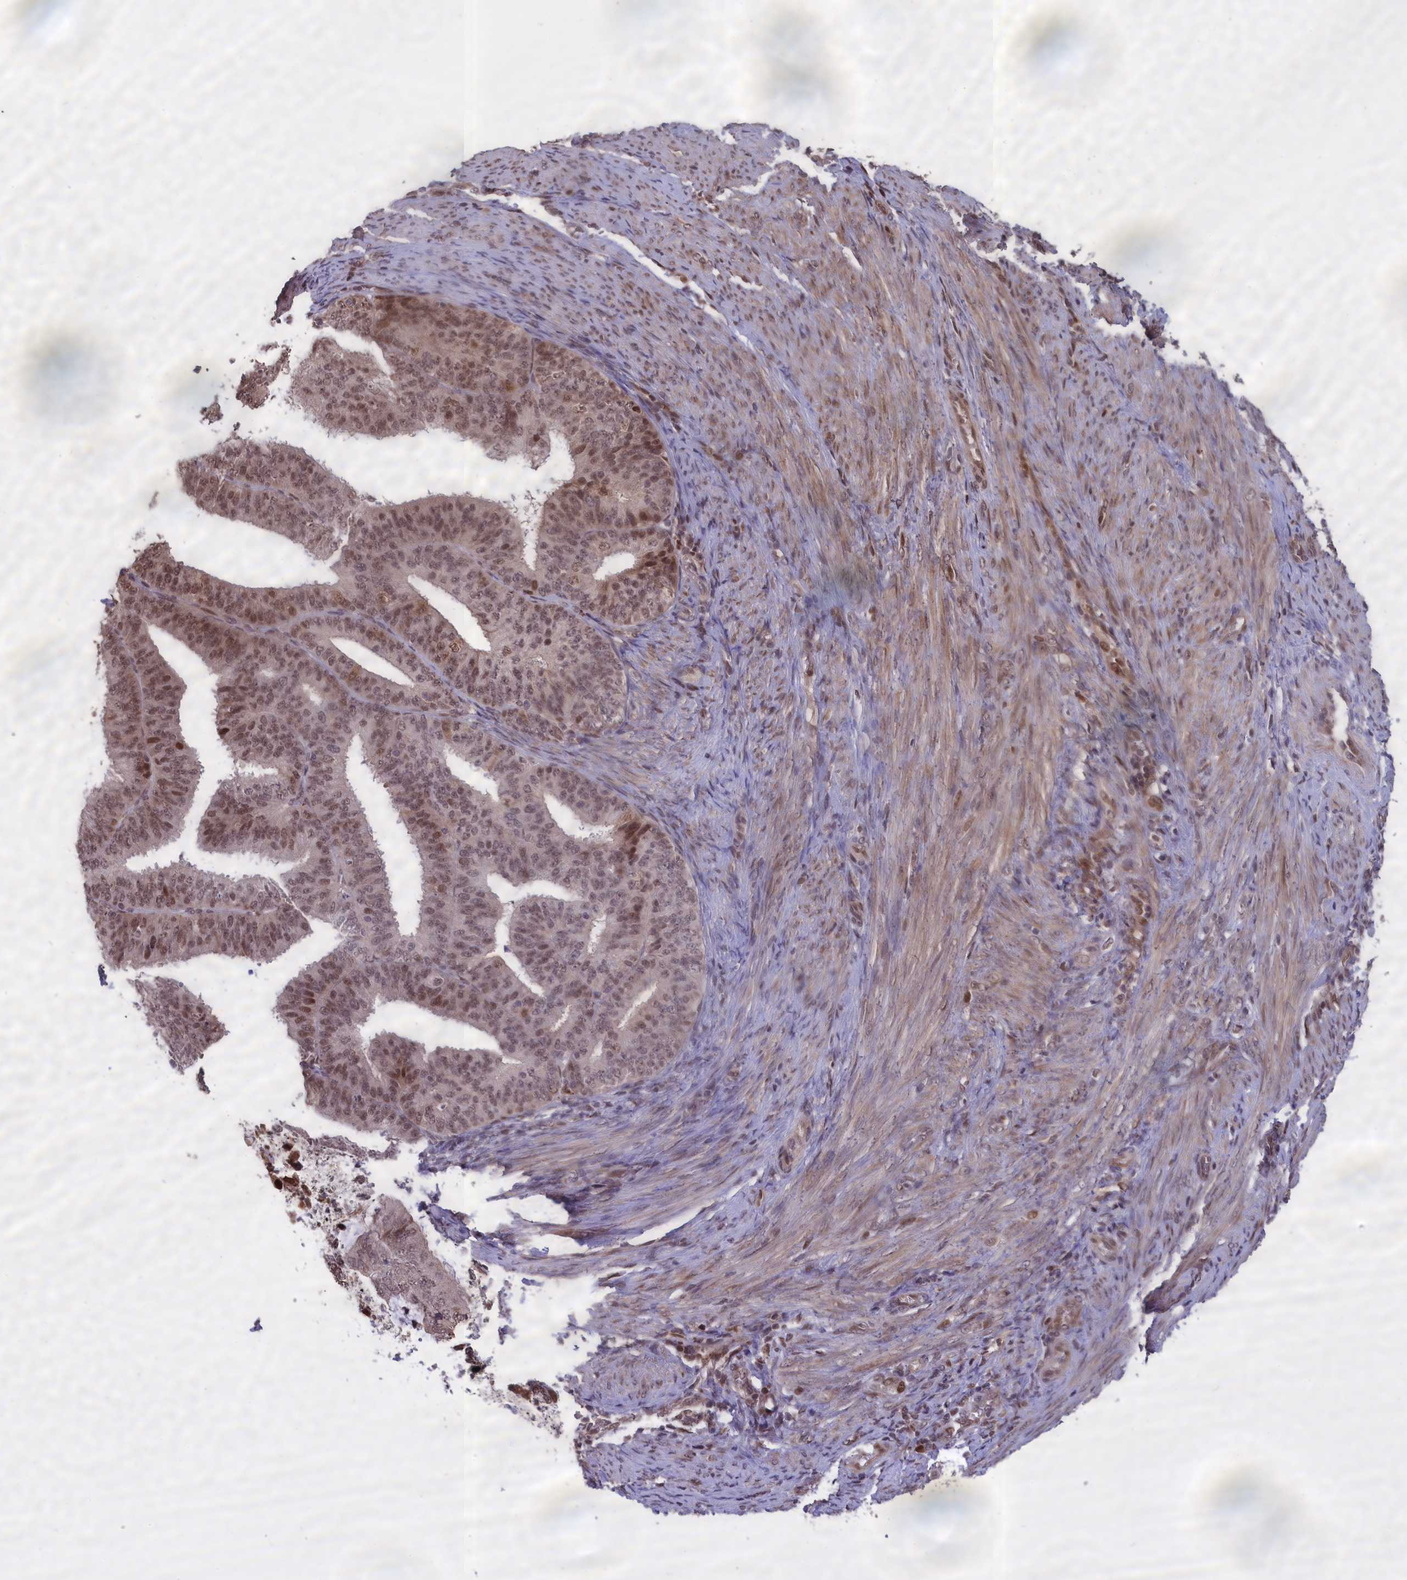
{"staining": {"intensity": "moderate", "quantity": ">75%", "location": "nuclear"}, "tissue": "endometrial cancer", "cell_type": "Tumor cells", "image_type": "cancer", "snomed": [{"axis": "morphology", "description": "Adenocarcinoma, NOS"}, {"axis": "topography", "description": "Endometrium"}], "caption": "Endometrial cancer (adenocarcinoma) stained with immunohistochemistry shows moderate nuclear positivity in about >75% of tumor cells. The protein of interest is shown in brown color, while the nuclei are stained blue.", "gene": "RELB", "patient": {"sex": "female", "age": 51}}